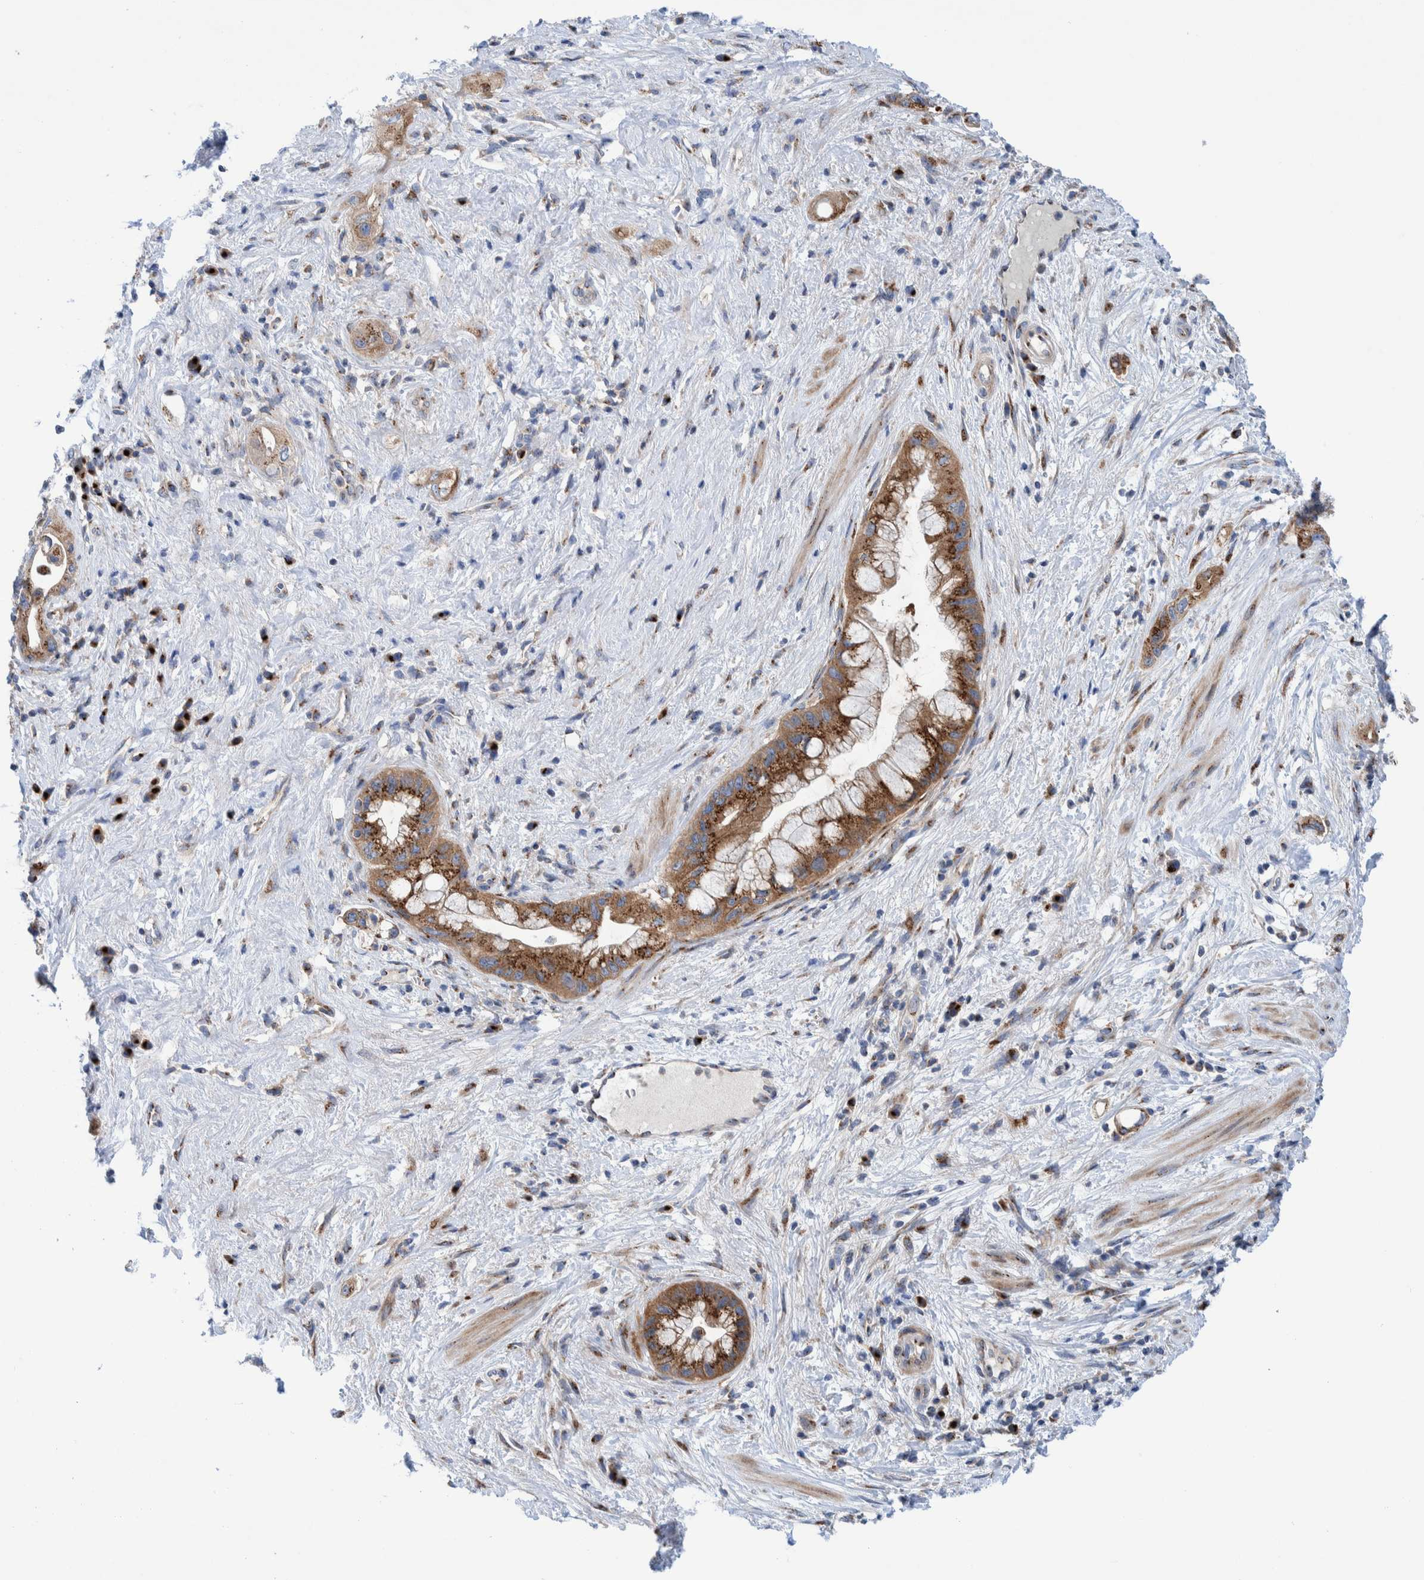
{"staining": {"intensity": "moderate", "quantity": ">75%", "location": "cytoplasmic/membranous"}, "tissue": "pancreatic cancer", "cell_type": "Tumor cells", "image_type": "cancer", "snomed": [{"axis": "morphology", "description": "Adenocarcinoma, NOS"}, {"axis": "topography", "description": "Pancreas"}], "caption": "DAB (3,3'-diaminobenzidine) immunohistochemical staining of pancreatic adenocarcinoma shows moderate cytoplasmic/membranous protein staining in about >75% of tumor cells.", "gene": "TRIM58", "patient": {"sex": "female", "age": 73}}